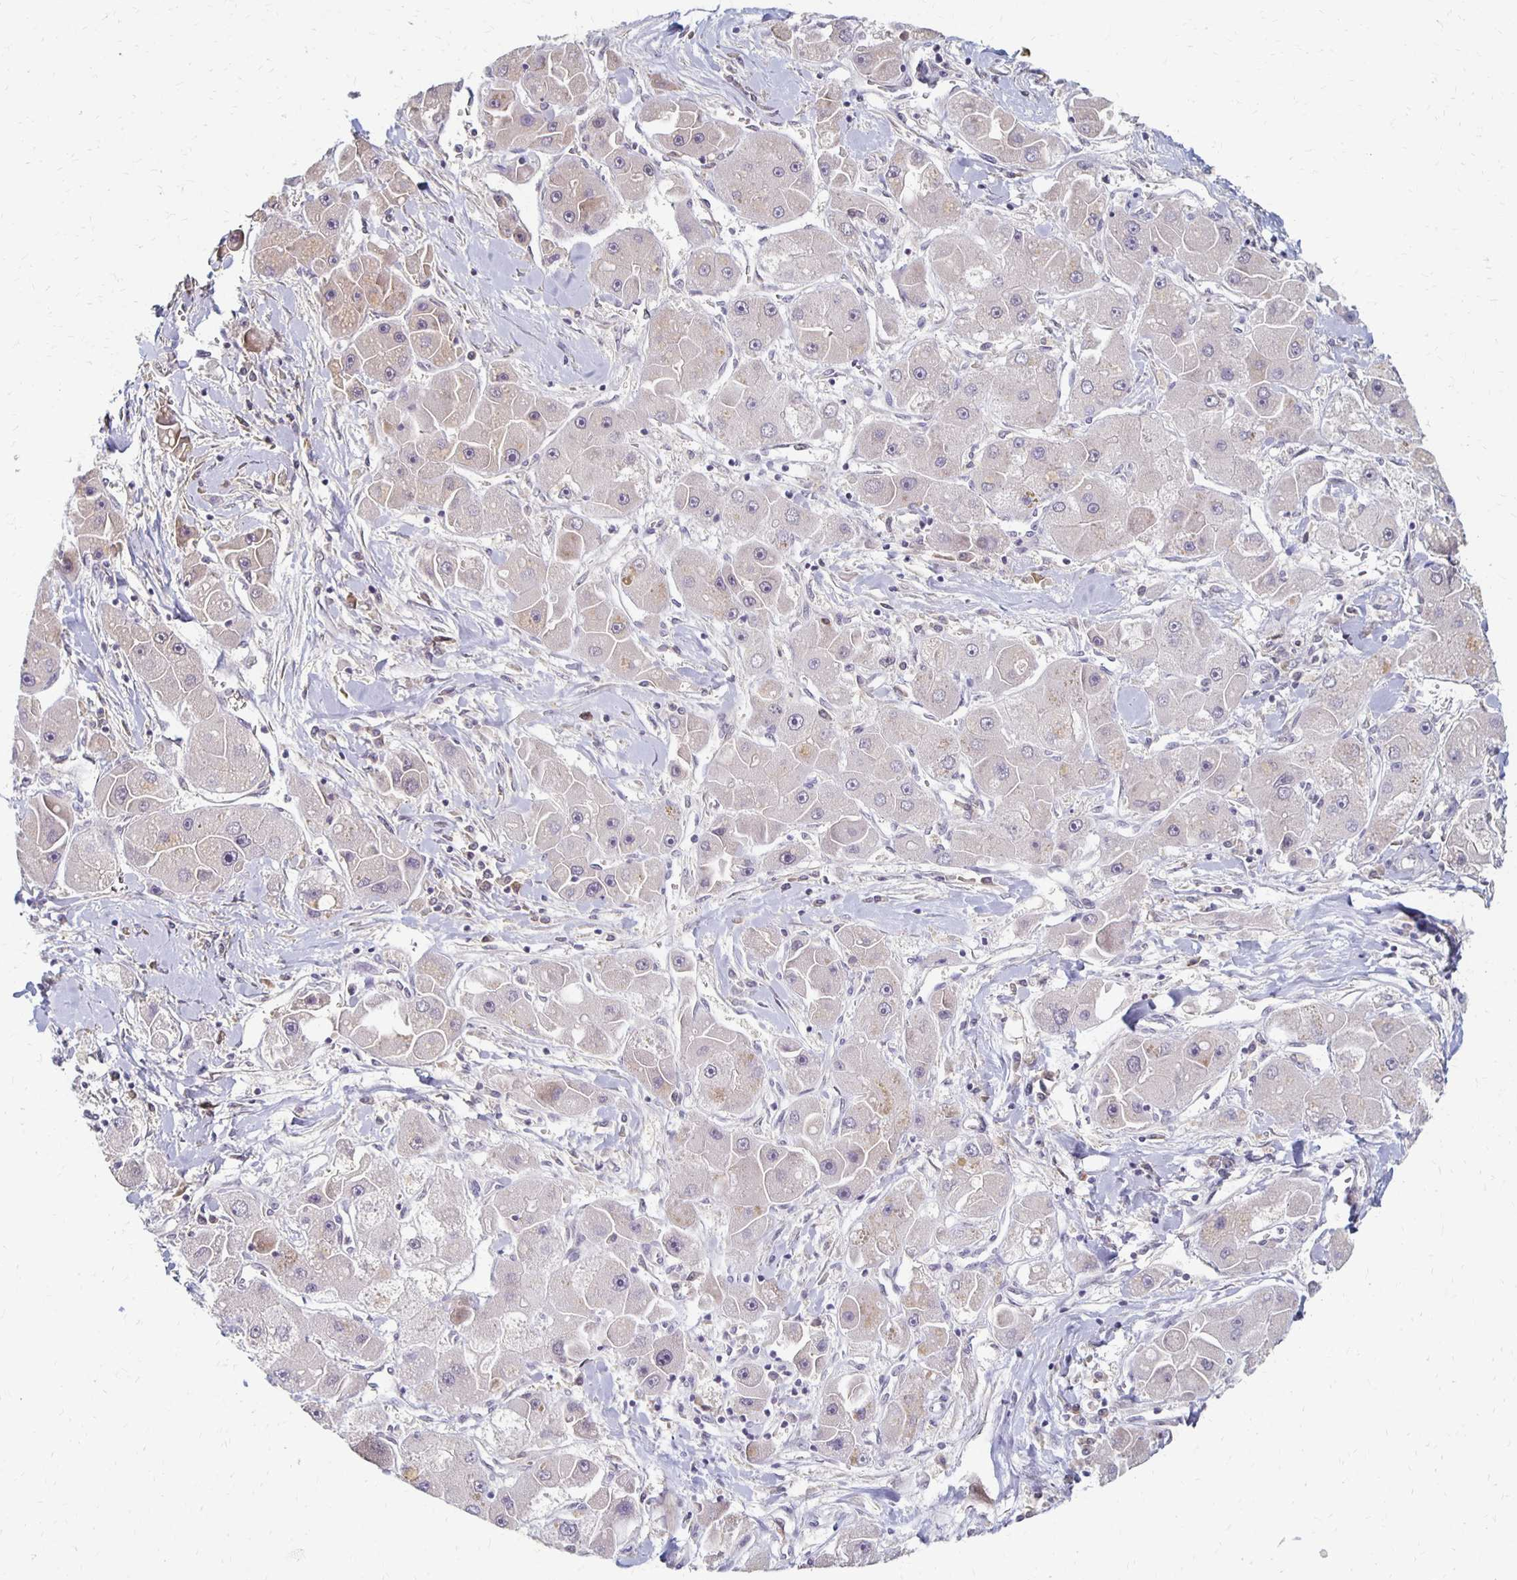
{"staining": {"intensity": "negative", "quantity": "none", "location": "none"}, "tissue": "liver cancer", "cell_type": "Tumor cells", "image_type": "cancer", "snomed": [{"axis": "morphology", "description": "Carcinoma, Hepatocellular, NOS"}, {"axis": "topography", "description": "Liver"}], "caption": "High magnification brightfield microscopy of liver cancer stained with DAB (brown) and counterstained with hematoxylin (blue): tumor cells show no significant expression.", "gene": "PRKCB", "patient": {"sex": "male", "age": 24}}